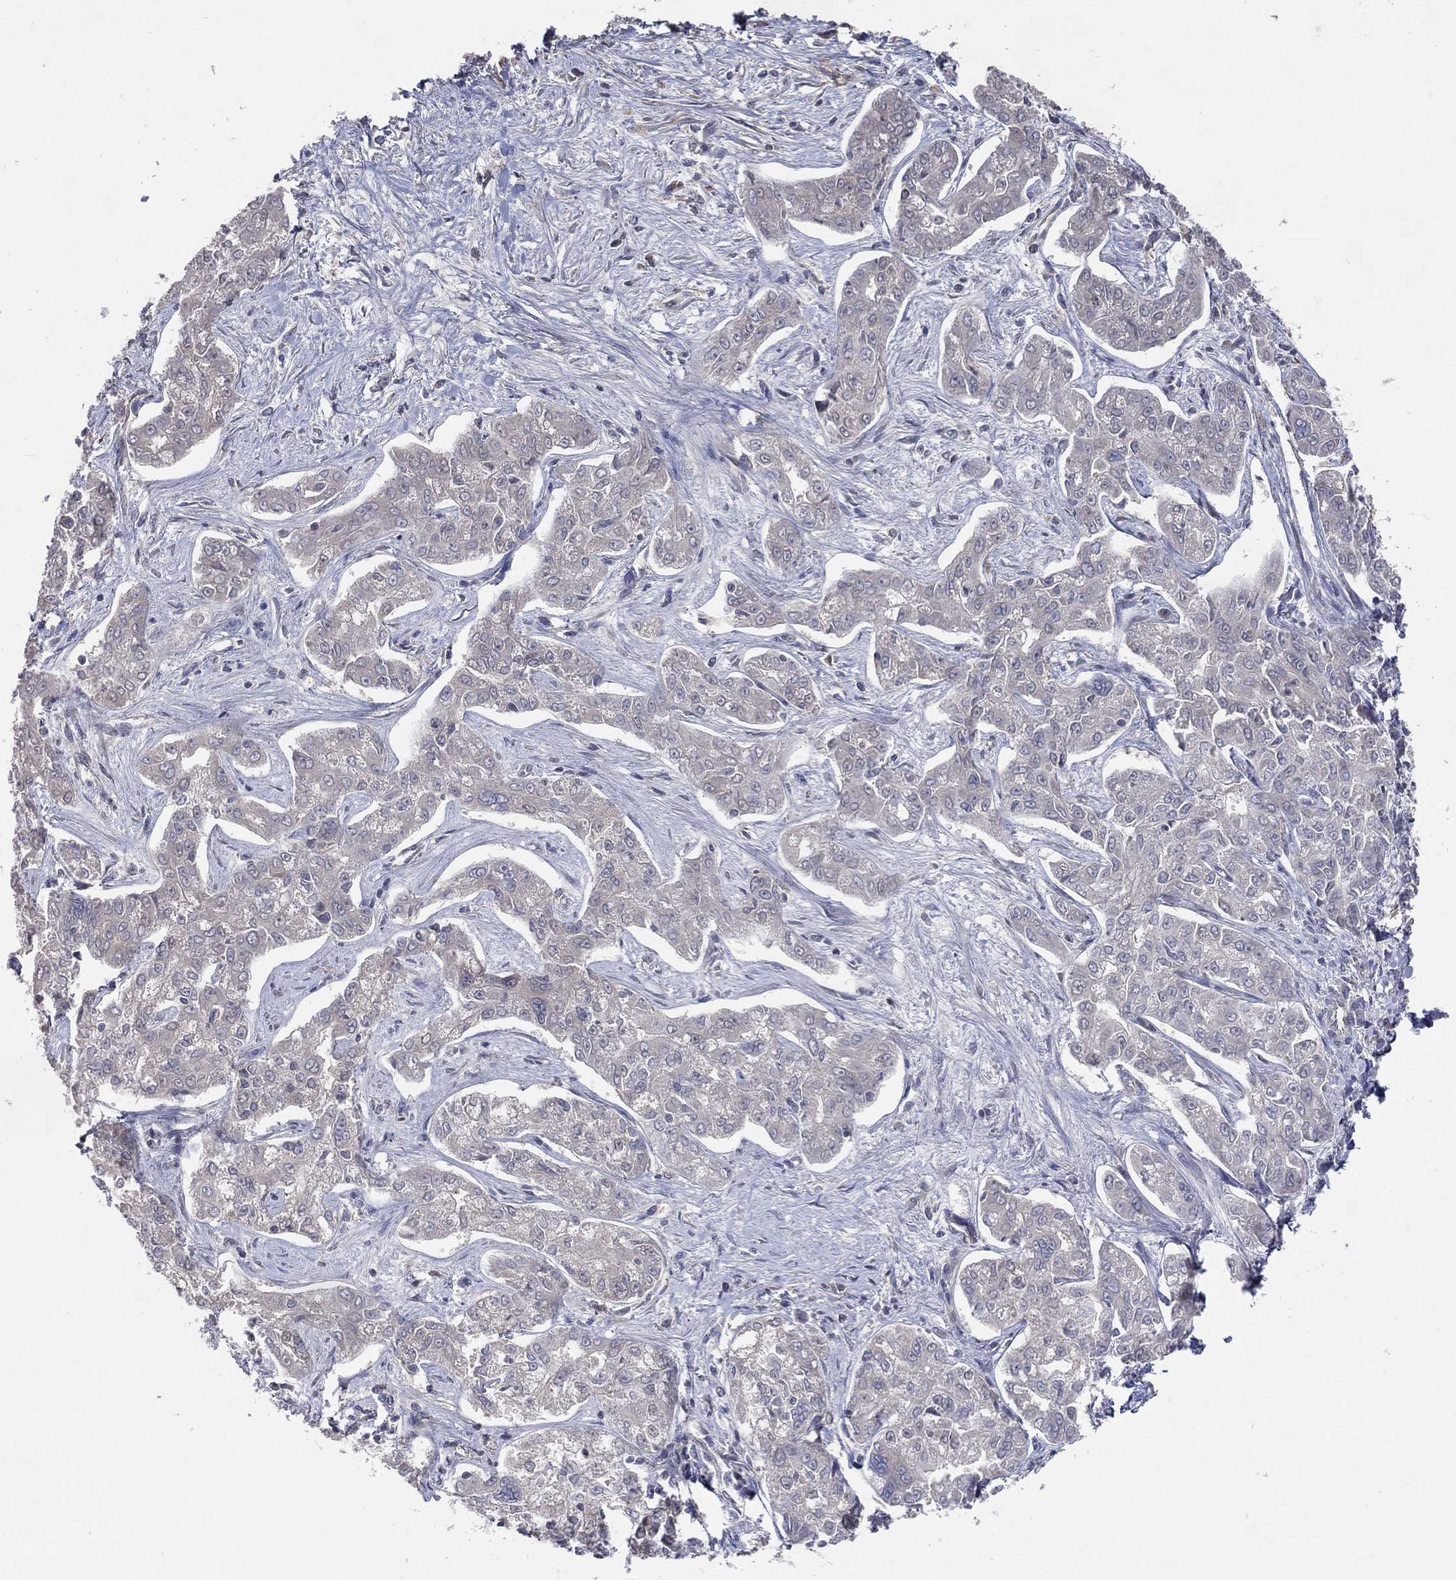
{"staining": {"intensity": "negative", "quantity": "none", "location": "none"}, "tissue": "liver cancer", "cell_type": "Tumor cells", "image_type": "cancer", "snomed": [{"axis": "morphology", "description": "Cholangiocarcinoma"}, {"axis": "topography", "description": "Liver"}], "caption": "This is a micrograph of immunohistochemistry (IHC) staining of cholangiocarcinoma (liver), which shows no staining in tumor cells.", "gene": "DNAH7", "patient": {"sex": "female", "age": 47}}